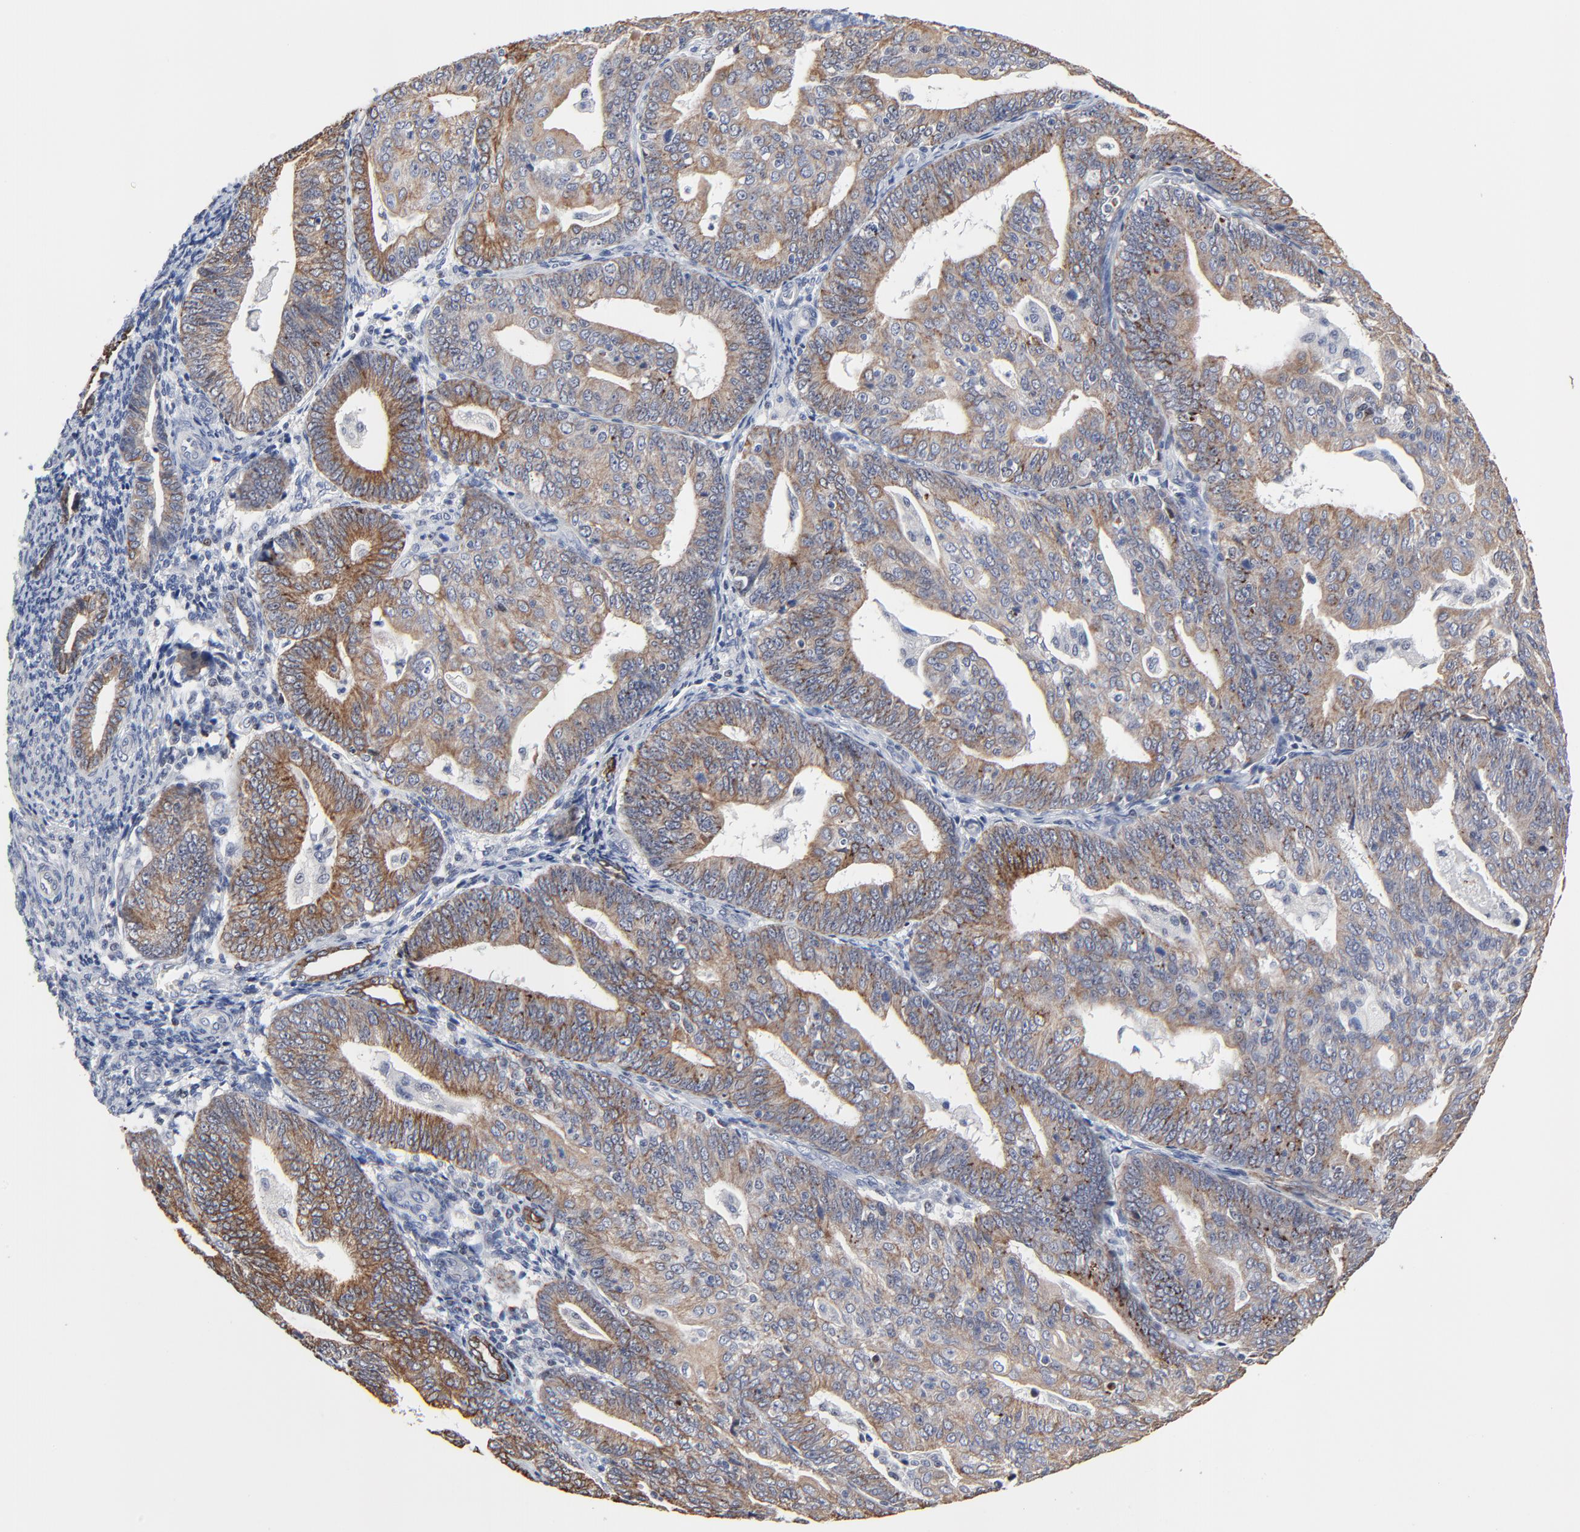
{"staining": {"intensity": "moderate", "quantity": ">75%", "location": "cytoplasmic/membranous"}, "tissue": "endometrial cancer", "cell_type": "Tumor cells", "image_type": "cancer", "snomed": [{"axis": "morphology", "description": "Adenocarcinoma, NOS"}, {"axis": "topography", "description": "Endometrium"}], "caption": "Endometrial cancer stained with a brown dye shows moderate cytoplasmic/membranous positive positivity in about >75% of tumor cells.", "gene": "LNX1", "patient": {"sex": "female", "age": 56}}